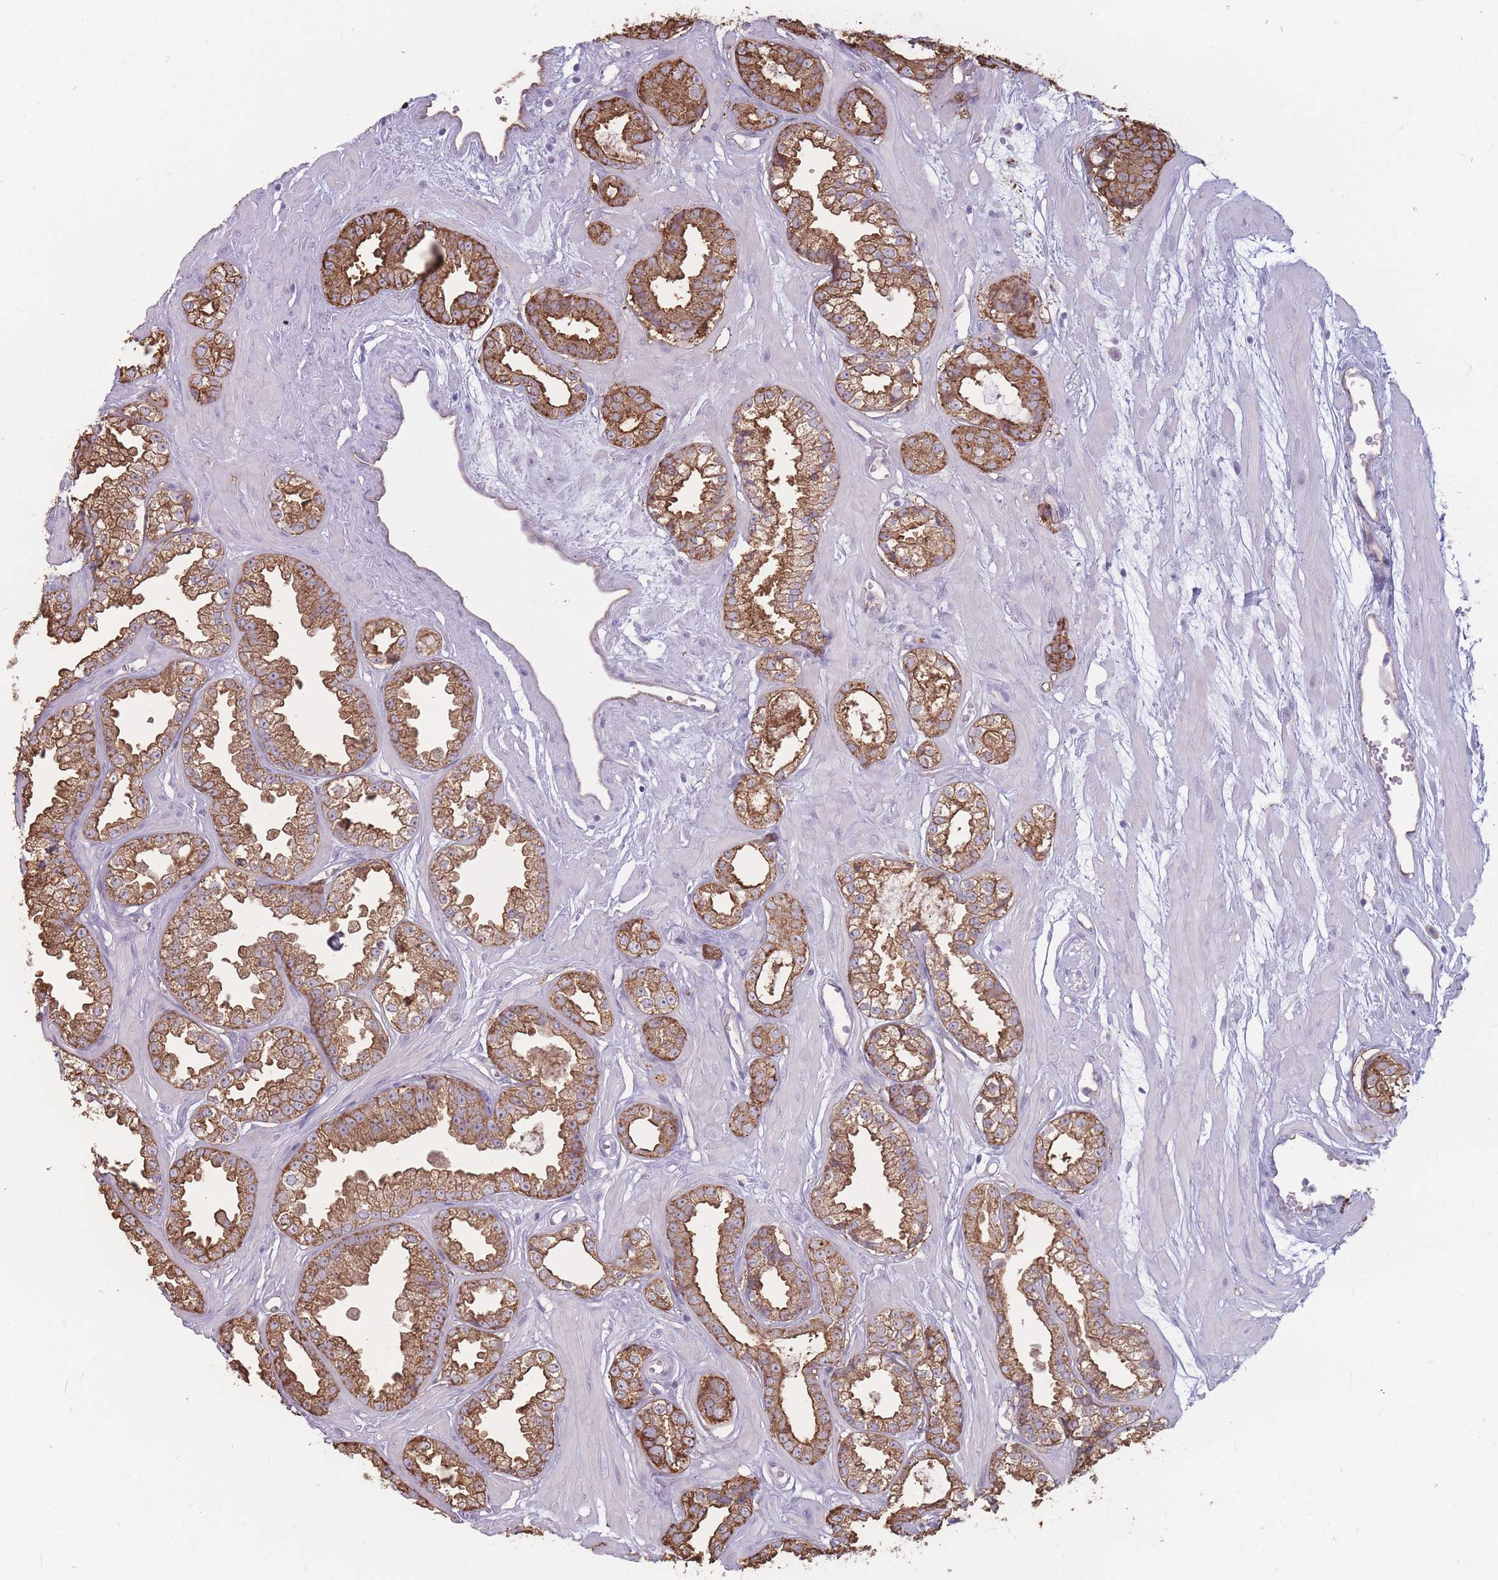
{"staining": {"intensity": "strong", "quantity": ">75%", "location": "cytoplasmic/membranous"}, "tissue": "prostate cancer", "cell_type": "Tumor cells", "image_type": "cancer", "snomed": [{"axis": "morphology", "description": "Adenocarcinoma, Low grade"}, {"axis": "topography", "description": "Prostate"}], "caption": "A micrograph of human prostate cancer (low-grade adenocarcinoma) stained for a protein demonstrates strong cytoplasmic/membranous brown staining in tumor cells. Using DAB (3,3'-diaminobenzidine) (brown) and hematoxylin (blue) stains, captured at high magnification using brightfield microscopy.", "gene": "GNA11", "patient": {"sex": "male", "age": 60}}